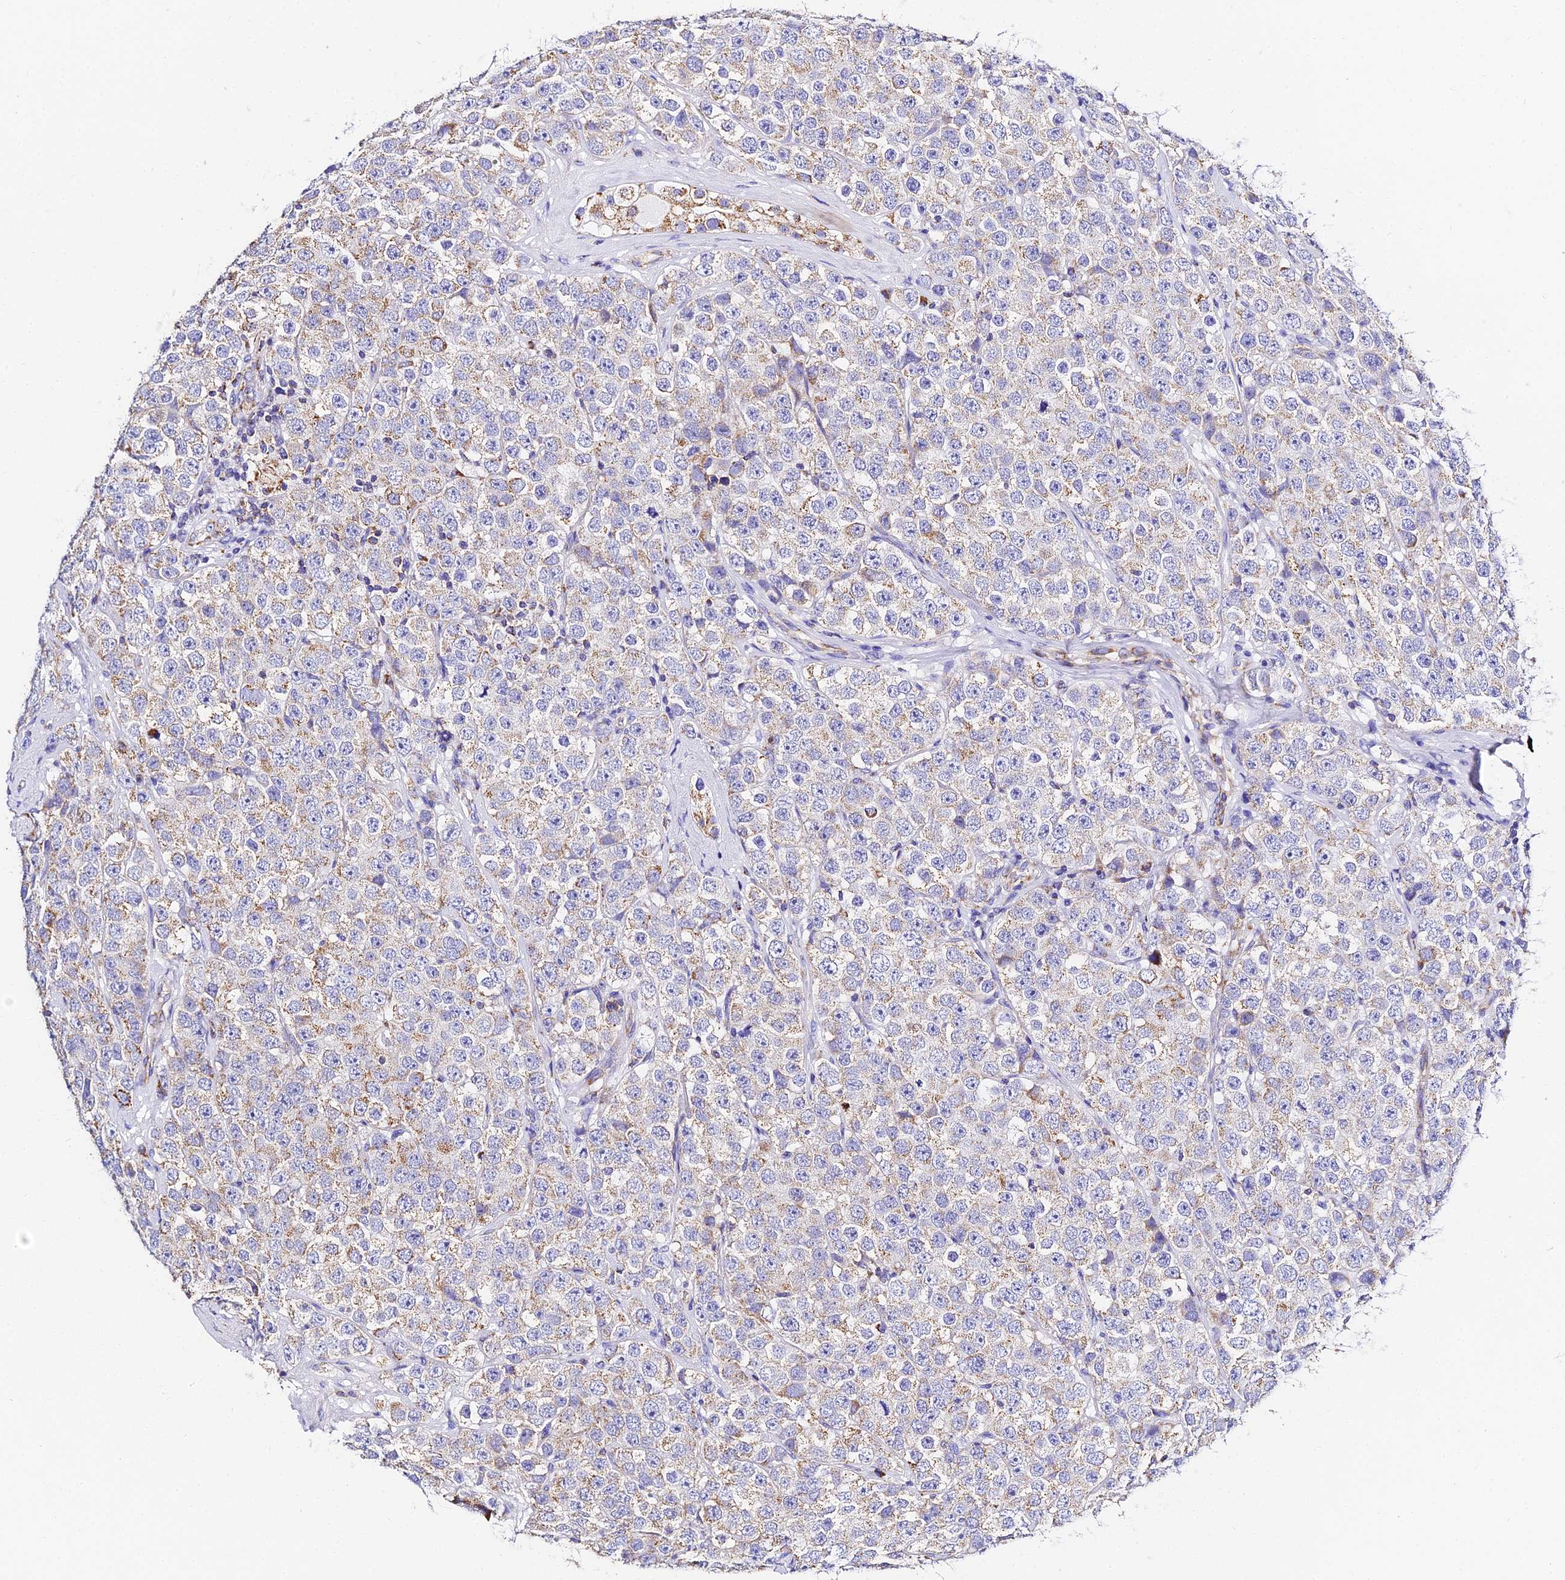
{"staining": {"intensity": "weak", "quantity": "25%-75%", "location": "cytoplasmic/membranous"}, "tissue": "testis cancer", "cell_type": "Tumor cells", "image_type": "cancer", "snomed": [{"axis": "morphology", "description": "Seminoma, NOS"}, {"axis": "topography", "description": "Testis"}], "caption": "This is an image of IHC staining of seminoma (testis), which shows weak expression in the cytoplasmic/membranous of tumor cells.", "gene": "ZNF573", "patient": {"sex": "male", "age": 28}}